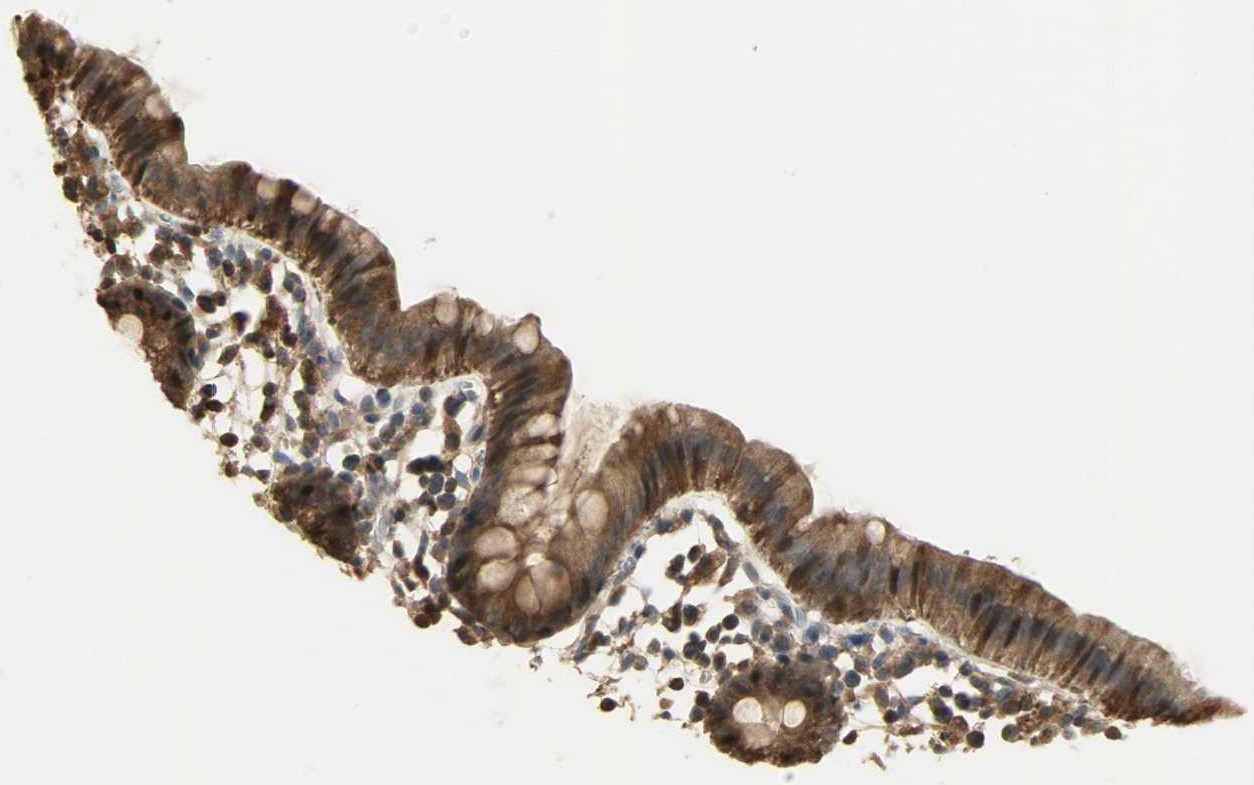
{"staining": {"intensity": "strong", "quantity": ">75%", "location": "cytoplasmic/membranous"}, "tissue": "colon", "cell_type": "Glandular cells", "image_type": "normal", "snomed": [{"axis": "morphology", "description": "Normal tissue, NOS"}, {"axis": "topography", "description": "Colon"}], "caption": "The photomicrograph exhibits a brown stain indicating the presence of a protein in the cytoplasmic/membranous of glandular cells in colon.", "gene": "YWHAZ", "patient": {"sex": "male", "age": 14}}